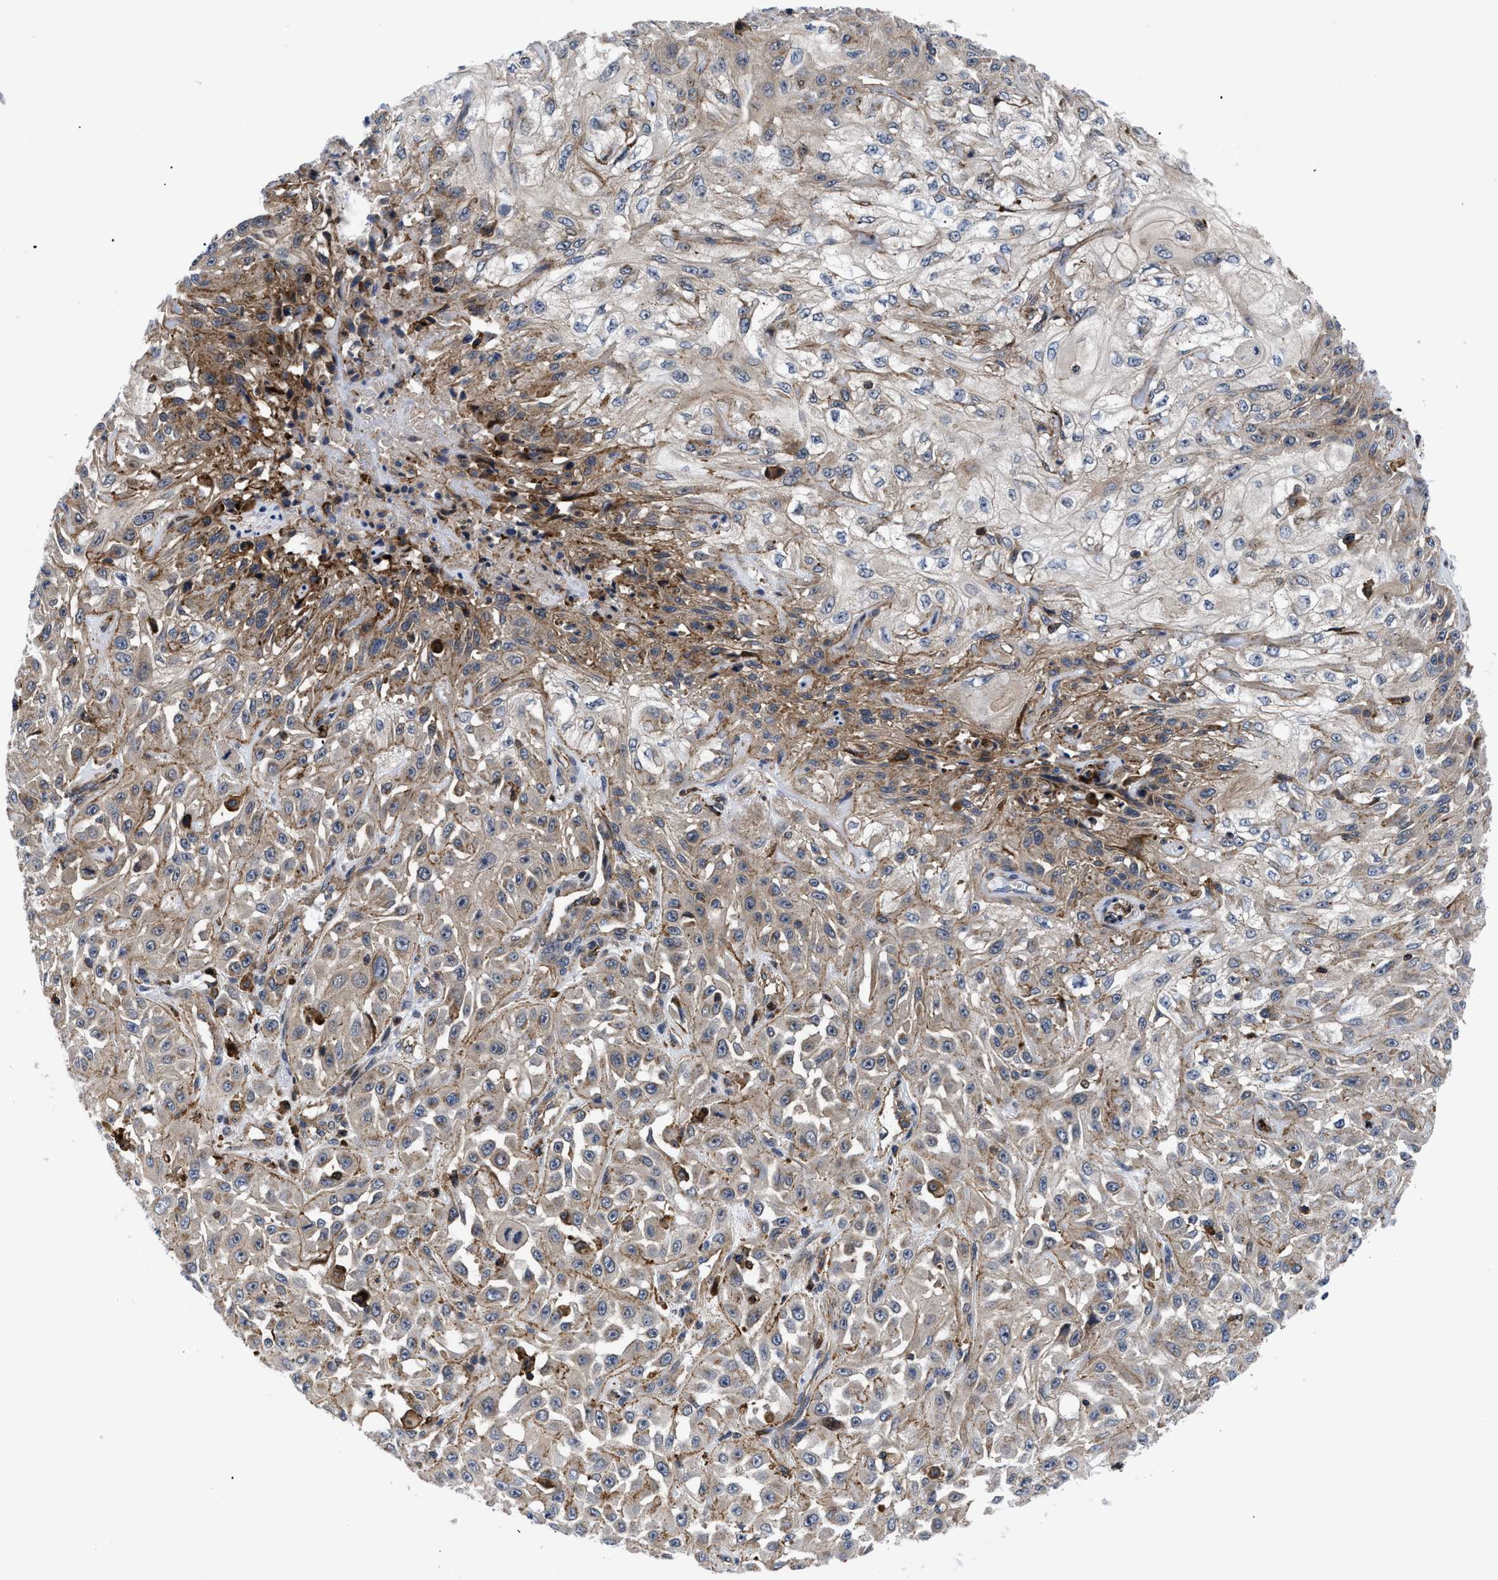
{"staining": {"intensity": "weak", "quantity": "25%-75%", "location": "cytoplasmic/membranous"}, "tissue": "skin cancer", "cell_type": "Tumor cells", "image_type": "cancer", "snomed": [{"axis": "morphology", "description": "Squamous cell carcinoma, NOS"}, {"axis": "morphology", "description": "Squamous cell carcinoma, metastatic, NOS"}, {"axis": "topography", "description": "Skin"}, {"axis": "topography", "description": "Lymph node"}], "caption": "Brown immunohistochemical staining in skin cancer (metastatic squamous cell carcinoma) shows weak cytoplasmic/membranous expression in approximately 25%-75% of tumor cells. The staining was performed using DAB, with brown indicating positive protein expression. Nuclei are stained blue with hematoxylin.", "gene": "SPAST", "patient": {"sex": "male", "age": 75}}